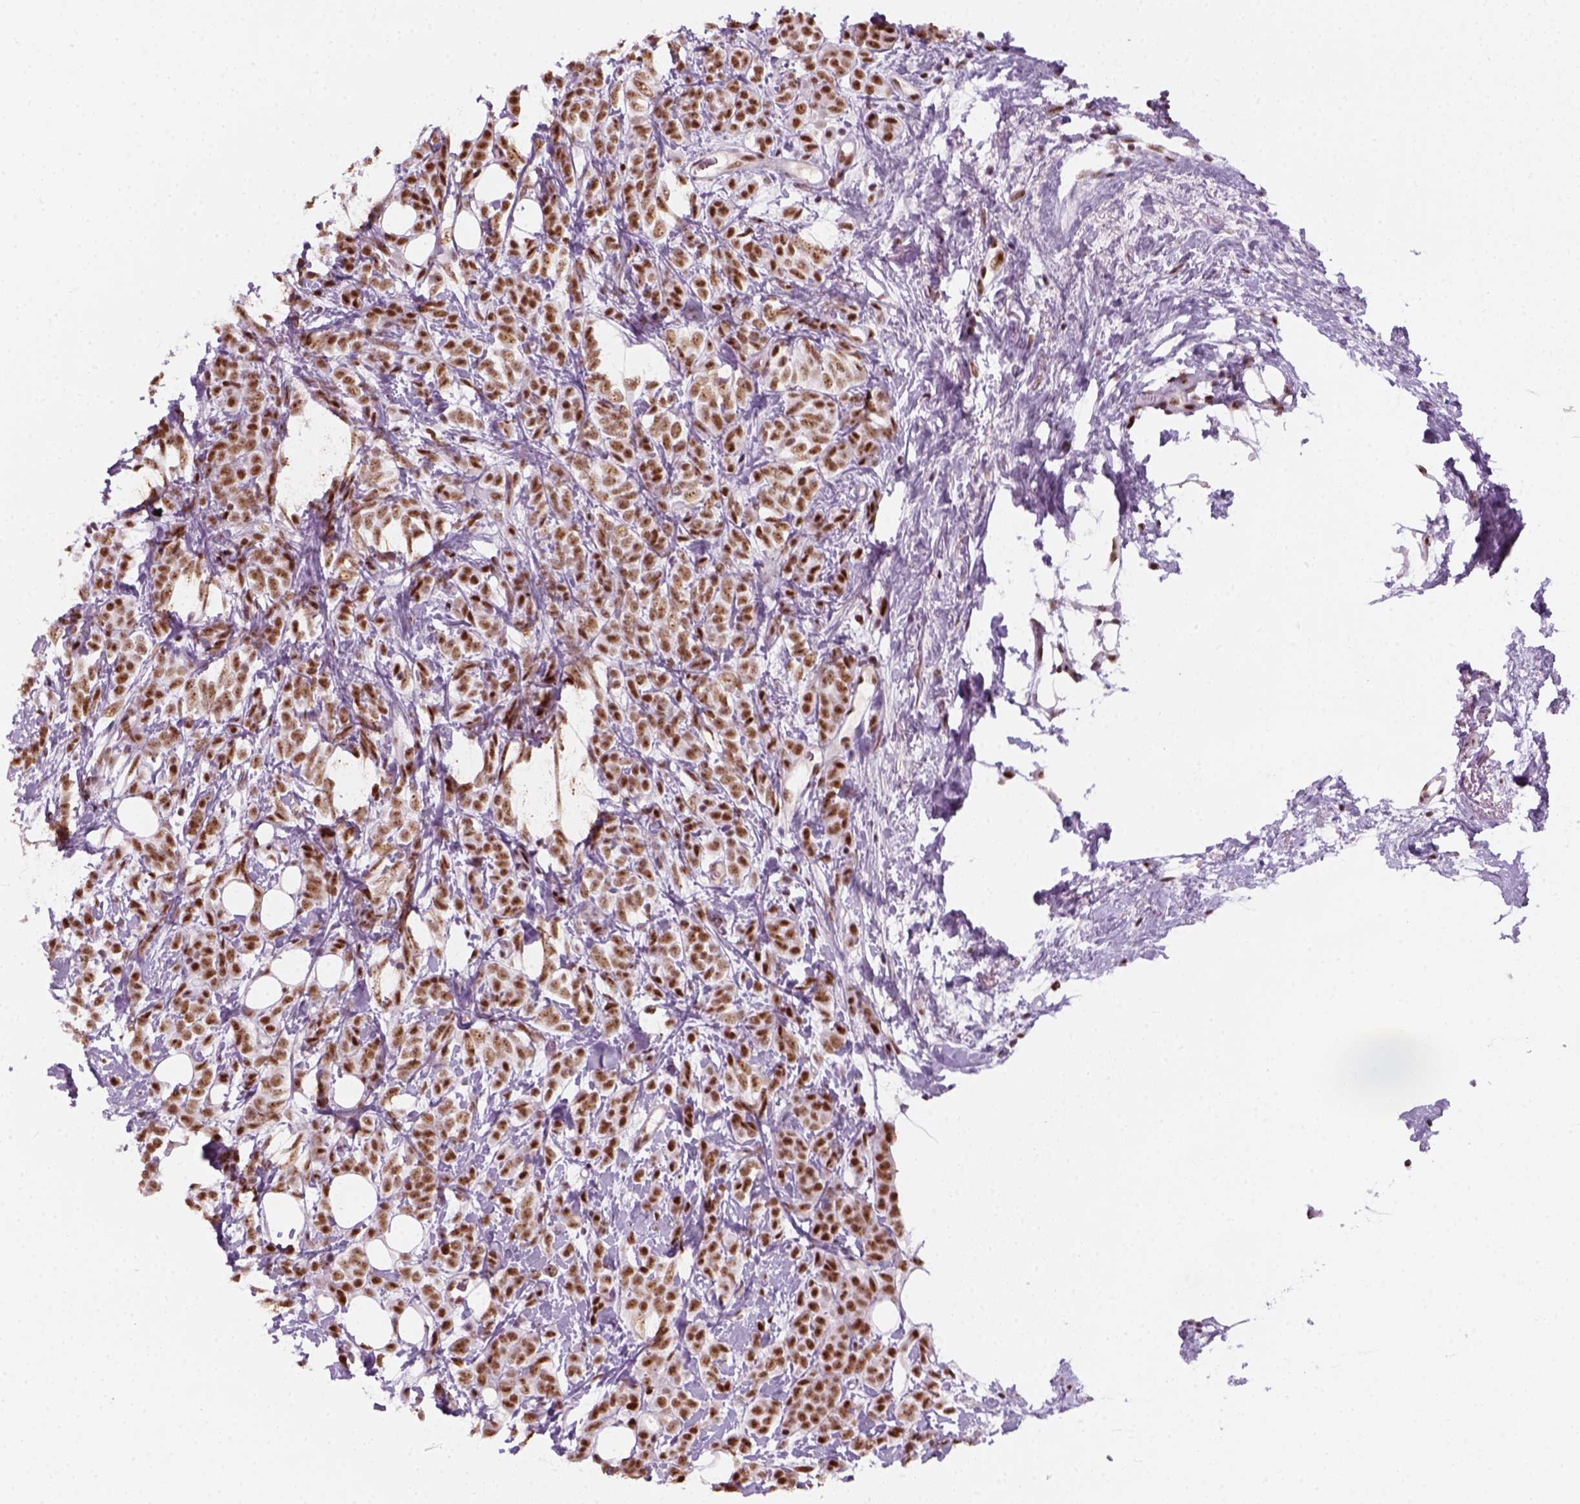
{"staining": {"intensity": "moderate", "quantity": ">75%", "location": "nuclear"}, "tissue": "breast cancer", "cell_type": "Tumor cells", "image_type": "cancer", "snomed": [{"axis": "morphology", "description": "Lobular carcinoma"}, {"axis": "topography", "description": "Breast"}], "caption": "Immunohistochemistry (IHC) staining of lobular carcinoma (breast), which demonstrates medium levels of moderate nuclear positivity in approximately >75% of tumor cells indicating moderate nuclear protein expression. The staining was performed using DAB (3,3'-diaminobenzidine) (brown) for protein detection and nuclei were counterstained in hematoxylin (blue).", "gene": "GTF2F1", "patient": {"sex": "female", "age": 49}}